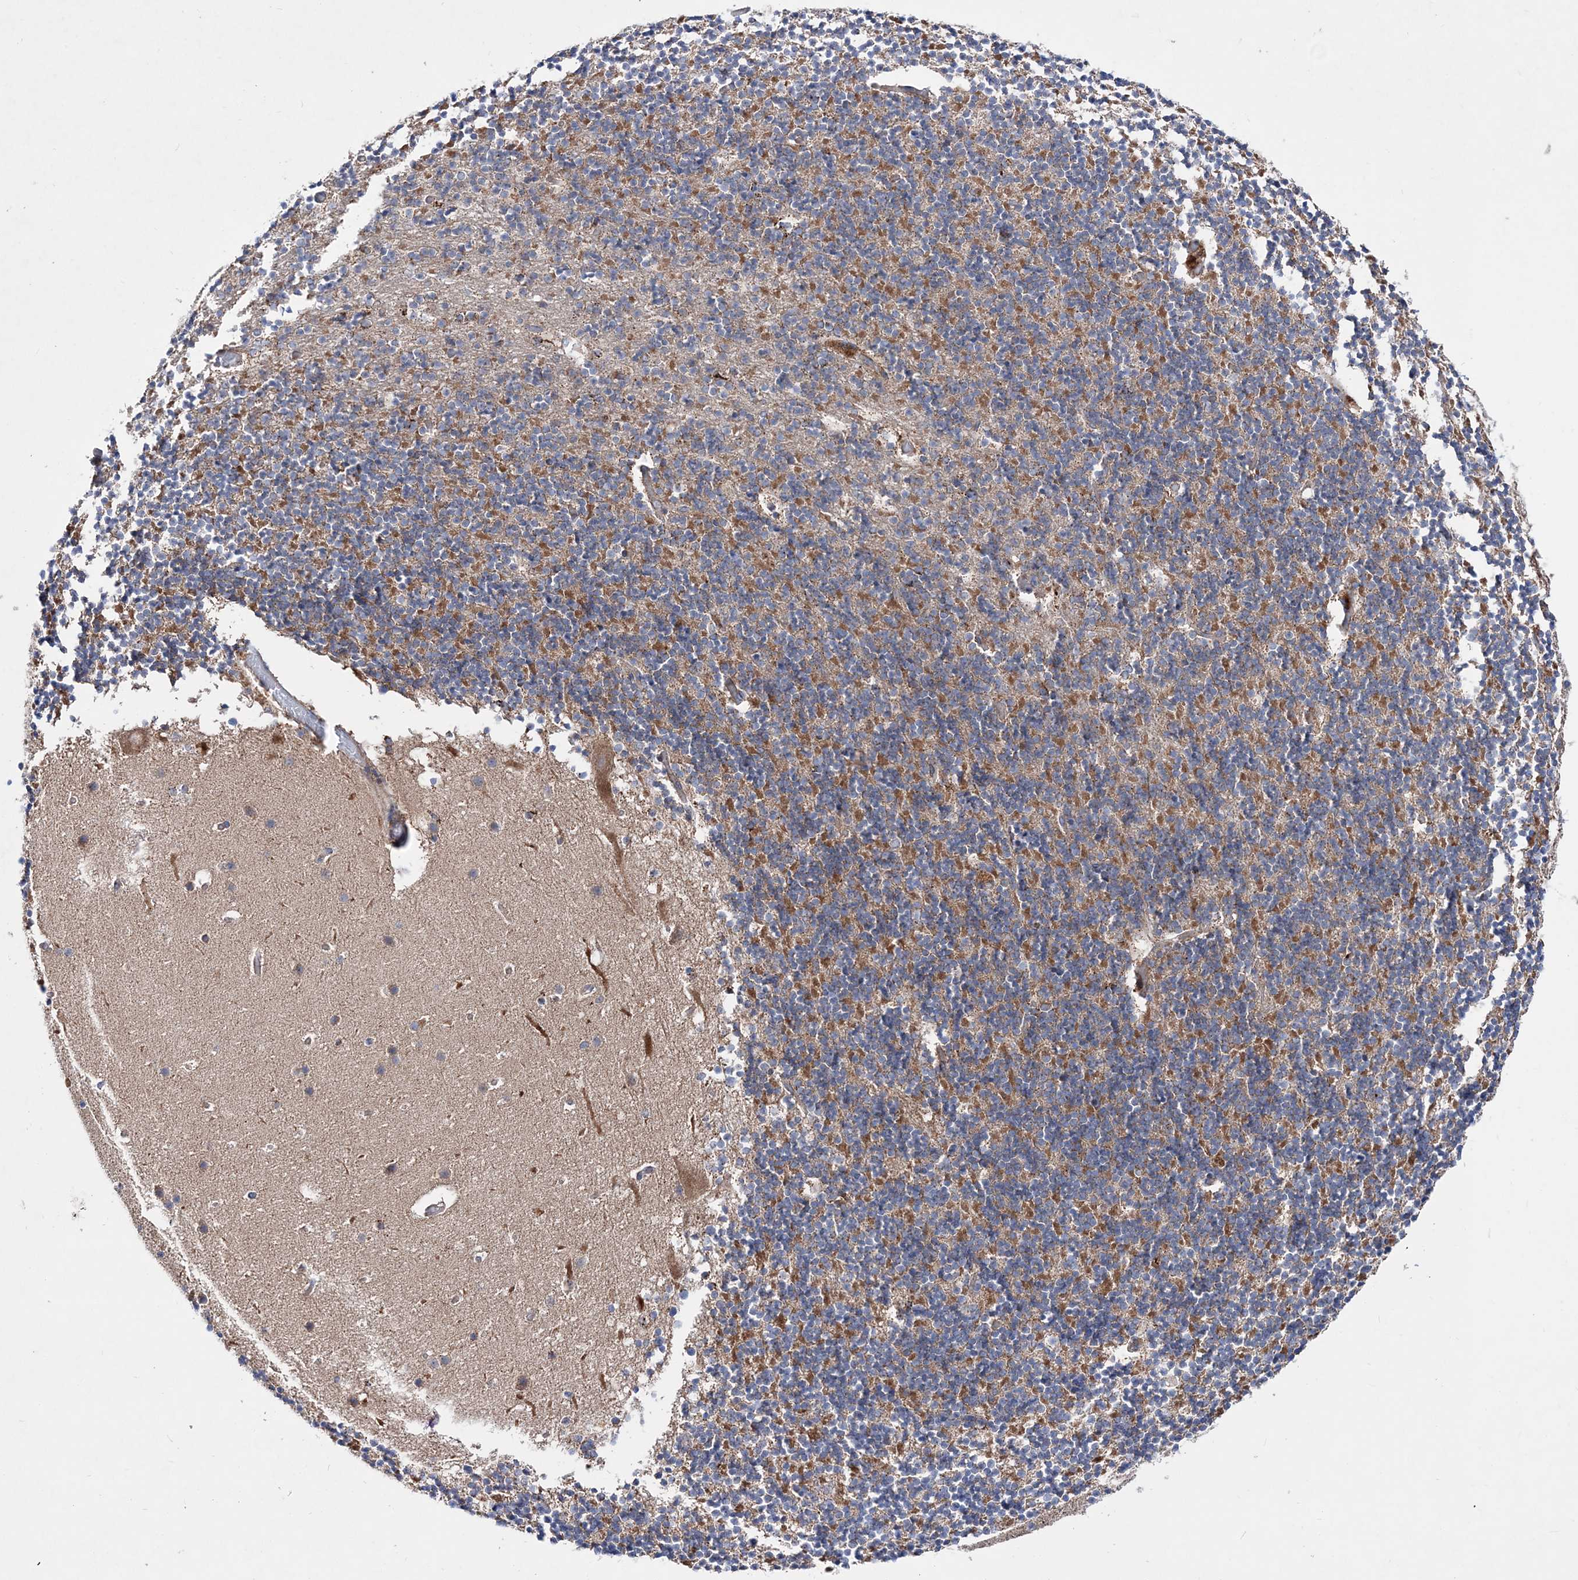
{"staining": {"intensity": "moderate", "quantity": "25%-75%", "location": "cytoplasmic/membranous"}, "tissue": "cerebellum", "cell_type": "Cells in granular layer", "image_type": "normal", "snomed": [{"axis": "morphology", "description": "Normal tissue, NOS"}, {"axis": "topography", "description": "Cerebellum"}], "caption": "Immunohistochemistry (IHC) of unremarkable human cerebellum shows medium levels of moderate cytoplasmic/membranous staining in approximately 25%-75% of cells in granular layer. The staining was performed using DAB (3,3'-diaminobenzidine), with brown indicating positive protein expression. Nuclei are stained blue with hematoxylin.", "gene": "NGLY1", "patient": {"sex": "male", "age": 57}}